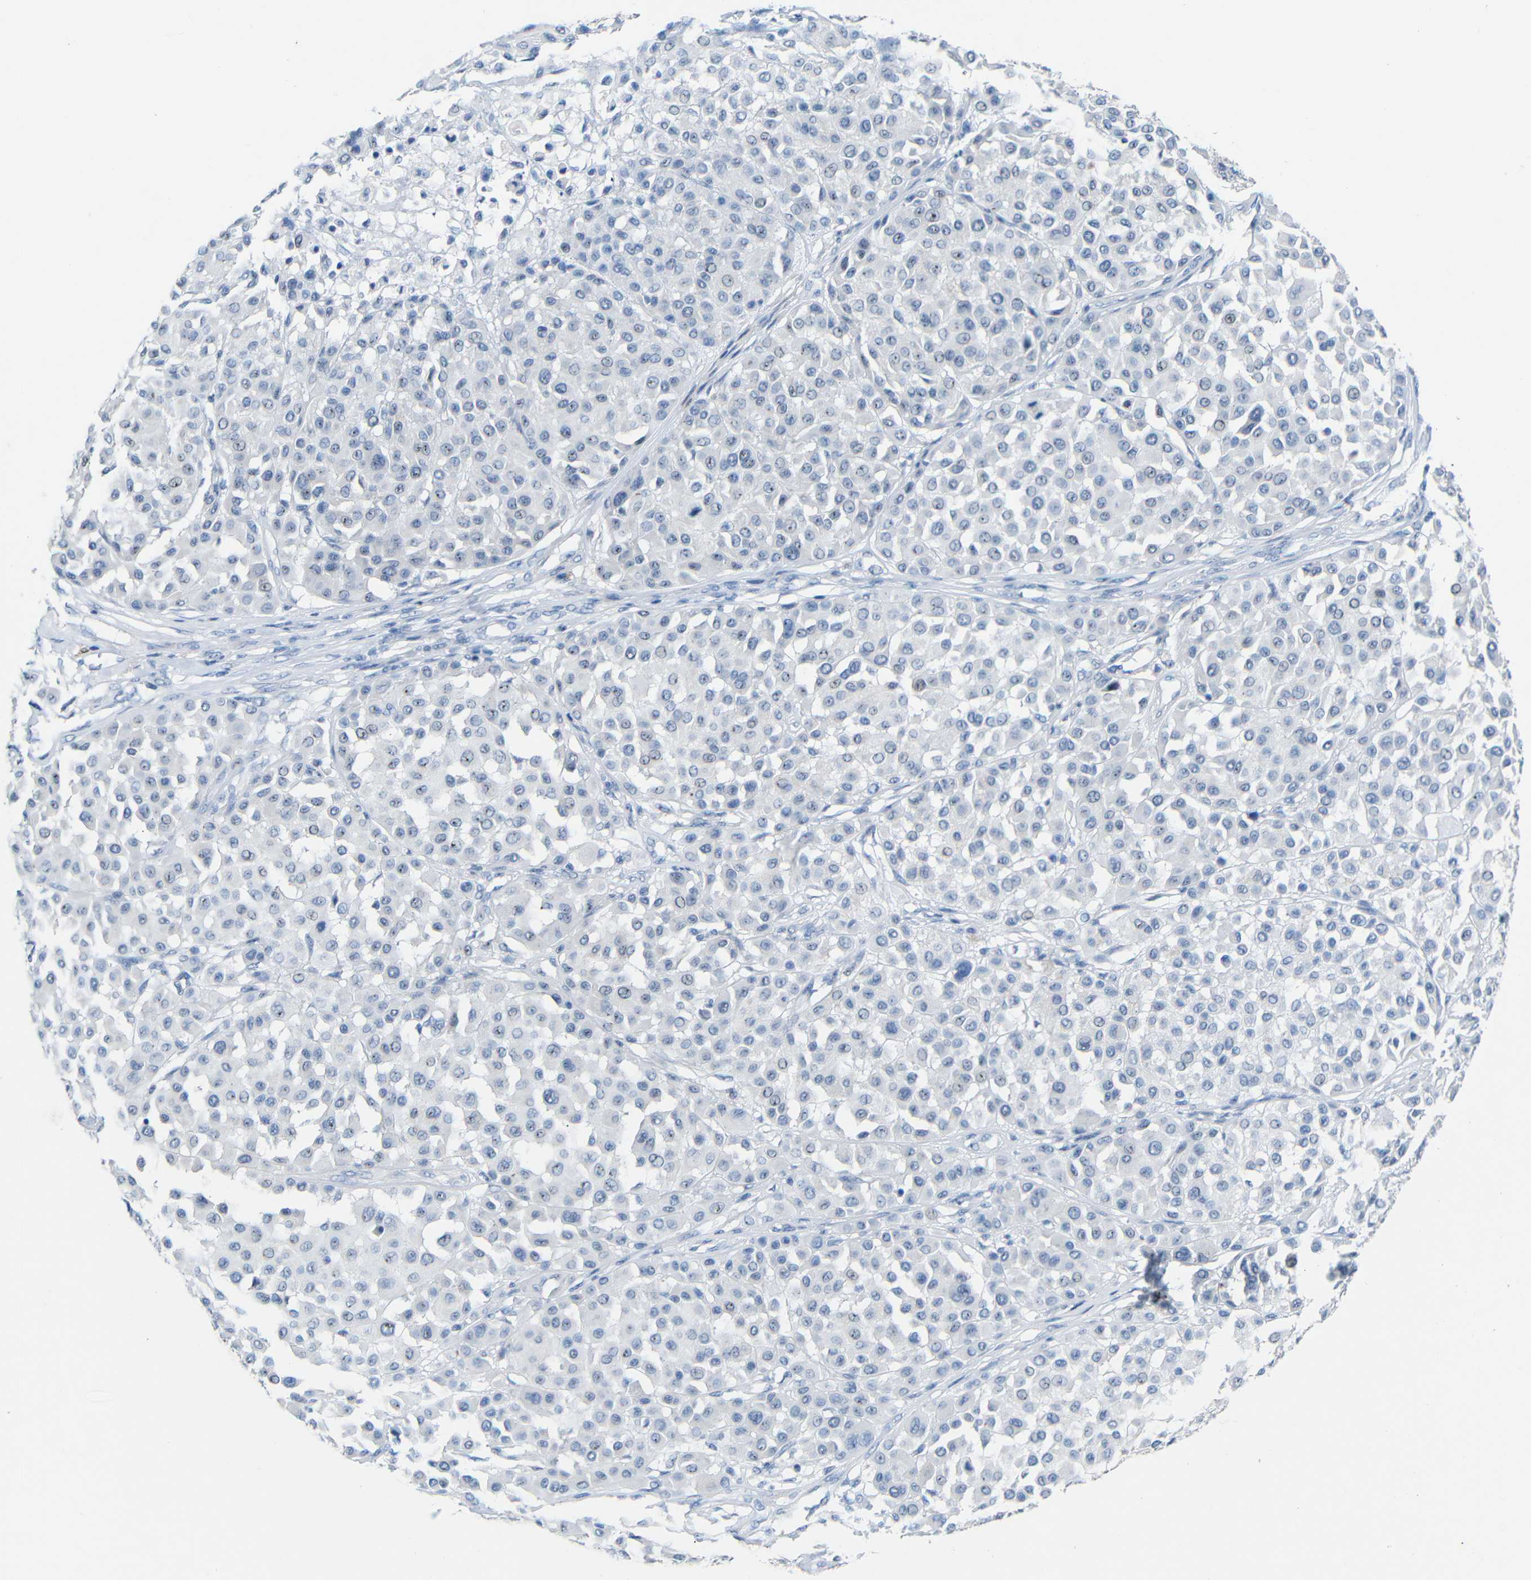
{"staining": {"intensity": "negative", "quantity": "none", "location": "none"}, "tissue": "melanoma", "cell_type": "Tumor cells", "image_type": "cancer", "snomed": [{"axis": "morphology", "description": "Malignant melanoma, Metastatic site"}, {"axis": "topography", "description": "Soft tissue"}], "caption": "Melanoma was stained to show a protein in brown. There is no significant expression in tumor cells.", "gene": "C1orf210", "patient": {"sex": "male", "age": 41}}